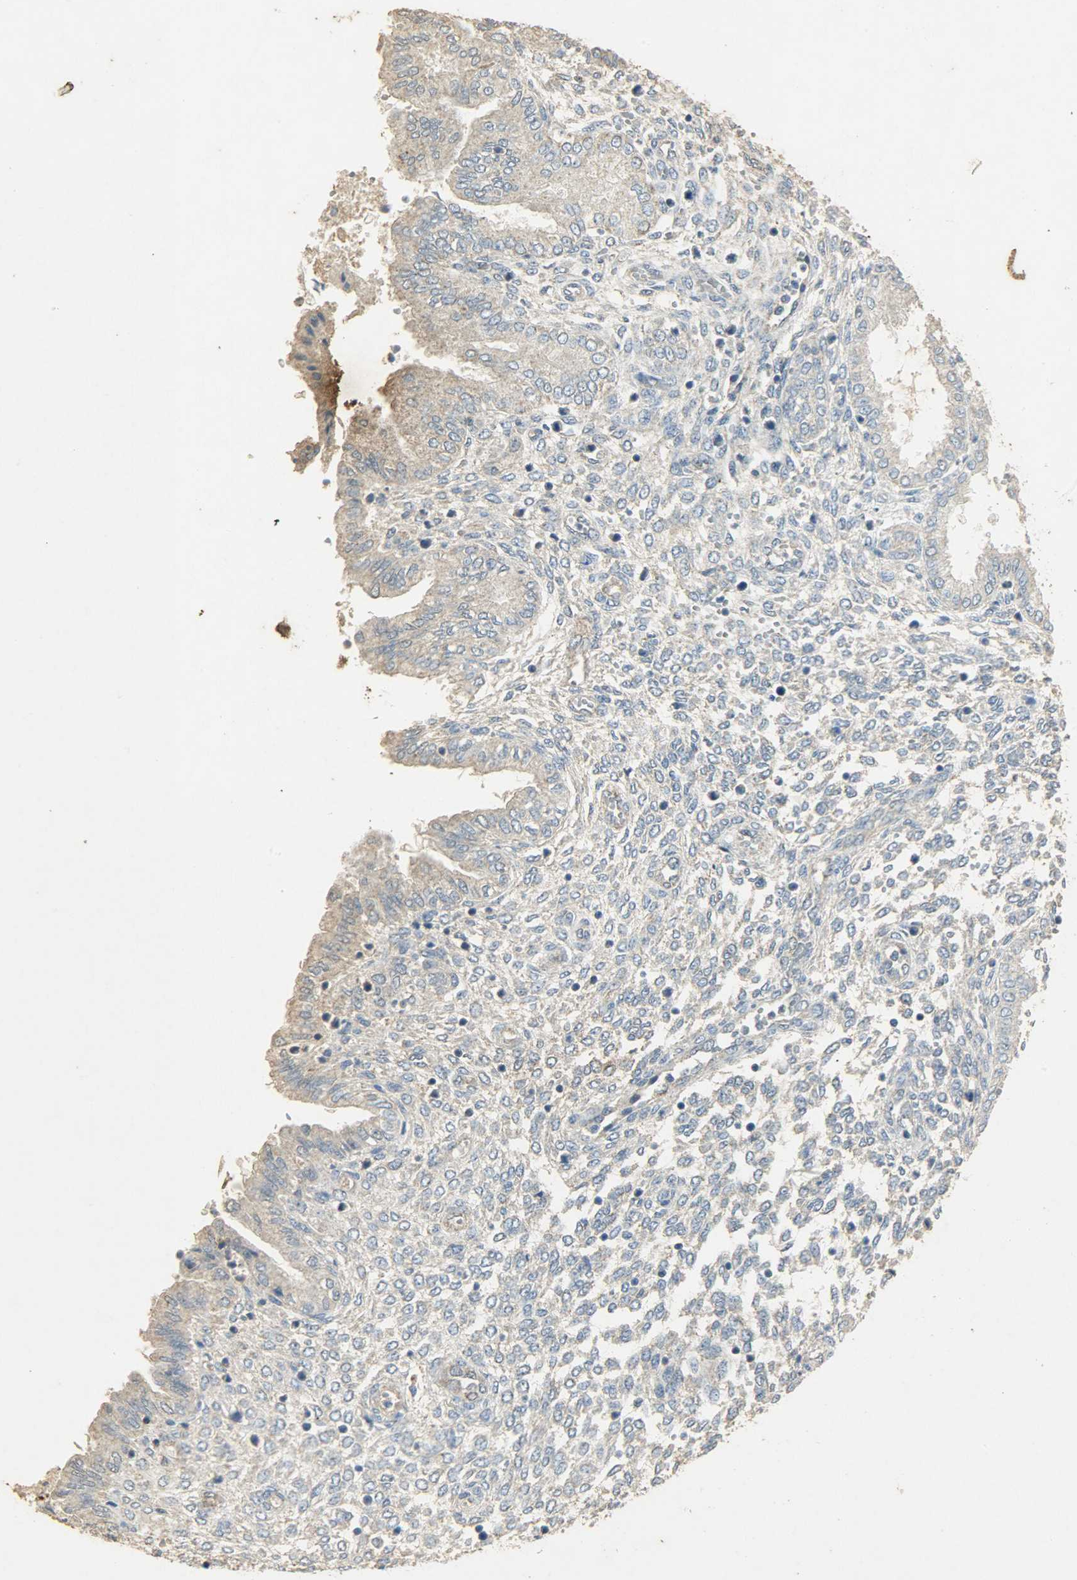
{"staining": {"intensity": "weak", "quantity": "<25%", "location": "cytoplasmic/membranous"}, "tissue": "endometrium", "cell_type": "Cells in endometrial stroma", "image_type": "normal", "snomed": [{"axis": "morphology", "description": "Normal tissue, NOS"}, {"axis": "topography", "description": "Endometrium"}], "caption": "A micrograph of endometrium stained for a protein reveals no brown staining in cells in endometrial stroma.", "gene": "ASB9", "patient": {"sex": "female", "age": 33}}